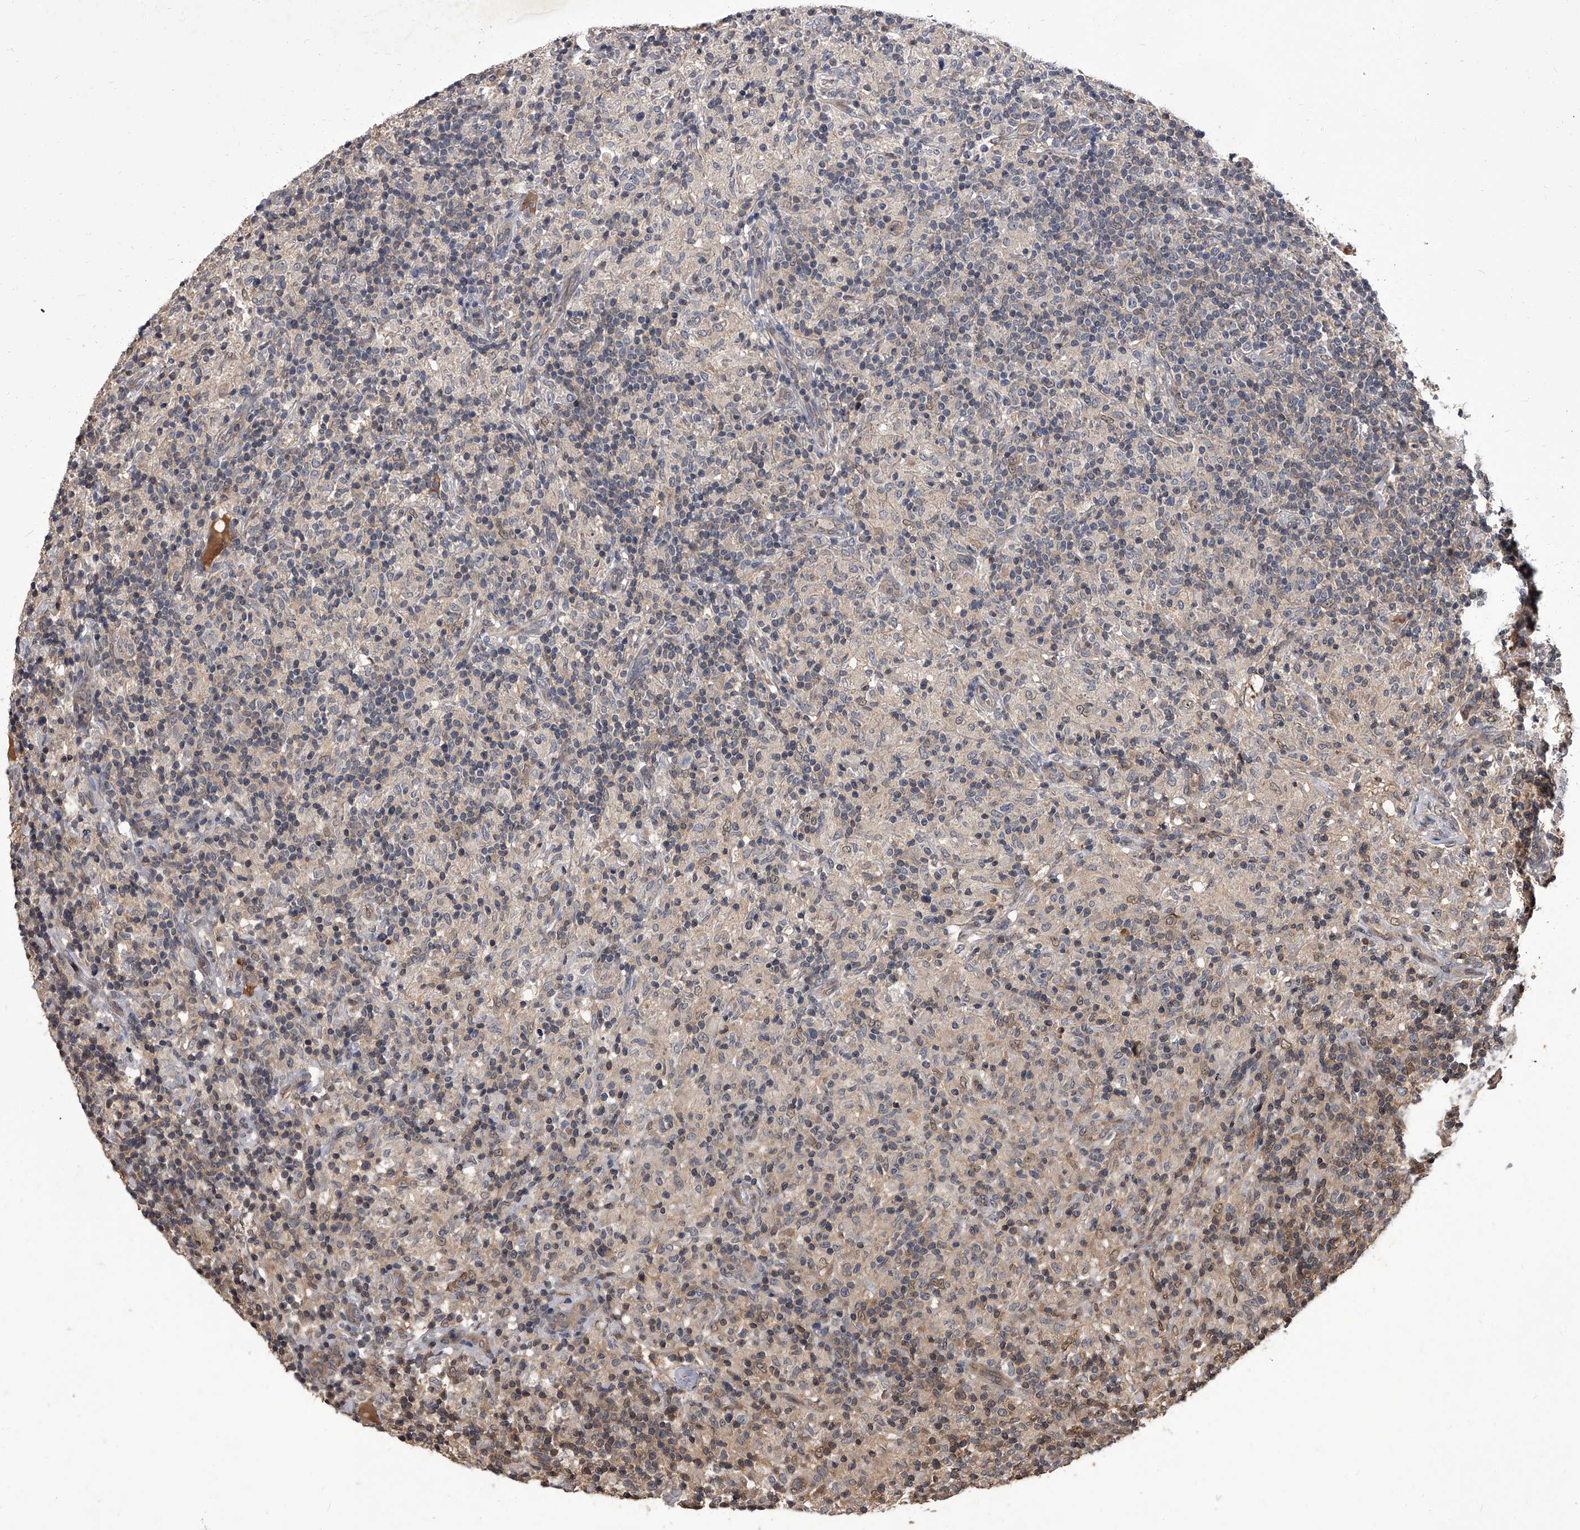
{"staining": {"intensity": "negative", "quantity": "none", "location": "none"}, "tissue": "lymphoma", "cell_type": "Tumor cells", "image_type": "cancer", "snomed": [{"axis": "morphology", "description": "Hodgkin's disease, NOS"}, {"axis": "topography", "description": "Lymph node"}], "caption": "Histopathology image shows no significant protein staining in tumor cells of Hodgkin's disease. (Stains: DAB immunohistochemistry (IHC) with hematoxylin counter stain, Microscopy: brightfield microscopy at high magnification).", "gene": "SLC18B1", "patient": {"sex": "male", "age": 70}}